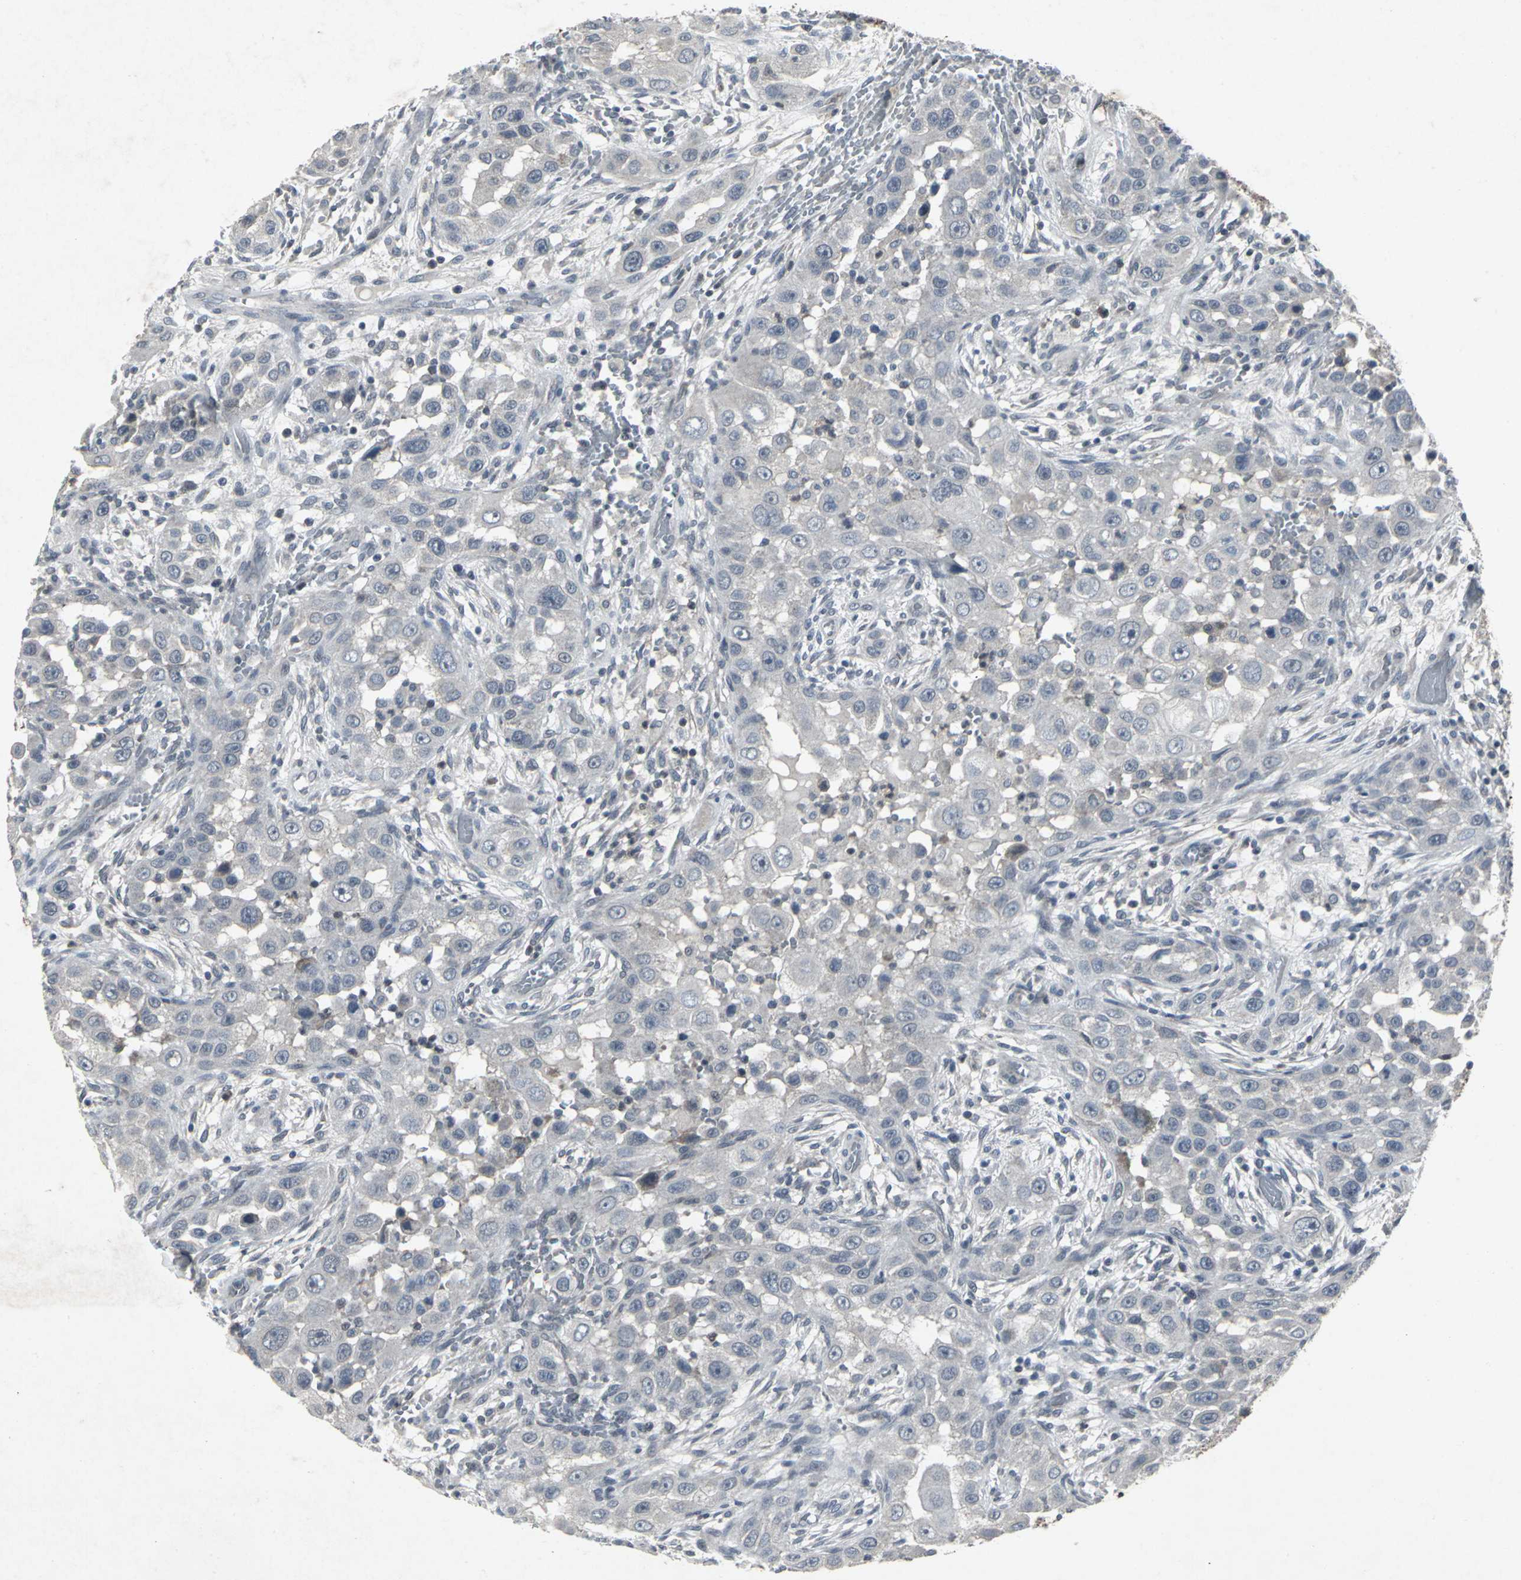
{"staining": {"intensity": "weak", "quantity": "<25%", "location": "cytoplasmic/membranous"}, "tissue": "head and neck cancer", "cell_type": "Tumor cells", "image_type": "cancer", "snomed": [{"axis": "morphology", "description": "Carcinoma, NOS"}, {"axis": "topography", "description": "Head-Neck"}], "caption": "This is an IHC histopathology image of carcinoma (head and neck). There is no expression in tumor cells.", "gene": "BMP4", "patient": {"sex": "male", "age": 87}}